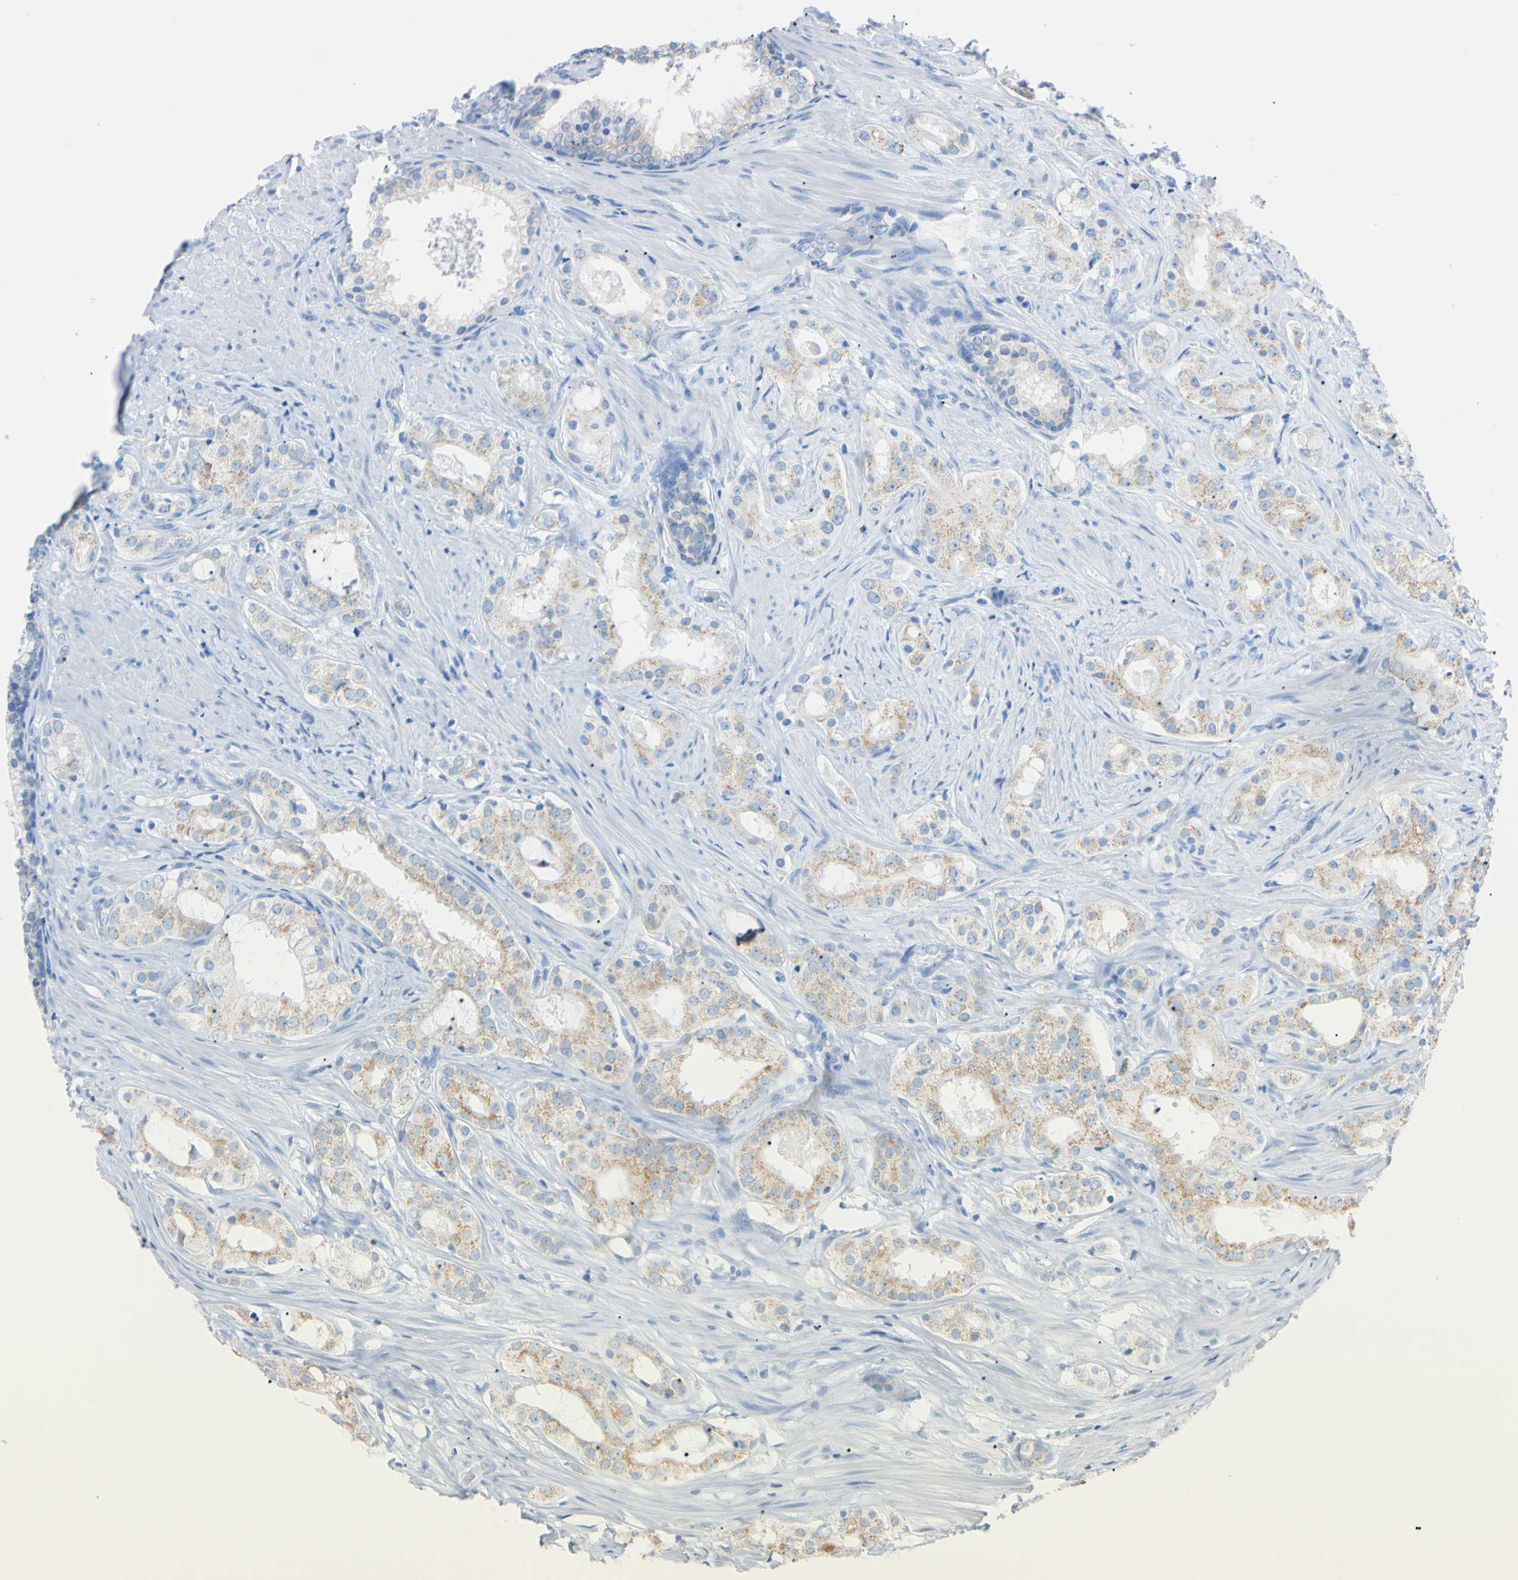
{"staining": {"intensity": "moderate", "quantity": ">75%", "location": "cytoplasmic/membranous"}, "tissue": "prostate cancer", "cell_type": "Tumor cells", "image_type": "cancer", "snomed": [{"axis": "morphology", "description": "Adenocarcinoma, Low grade"}, {"axis": "topography", "description": "Prostate"}], "caption": "Protein expression analysis of human prostate cancer (low-grade adenocarcinoma) reveals moderate cytoplasmic/membranous expression in approximately >75% of tumor cells.", "gene": "CLPP", "patient": {"sex": "male", "age": 59}}